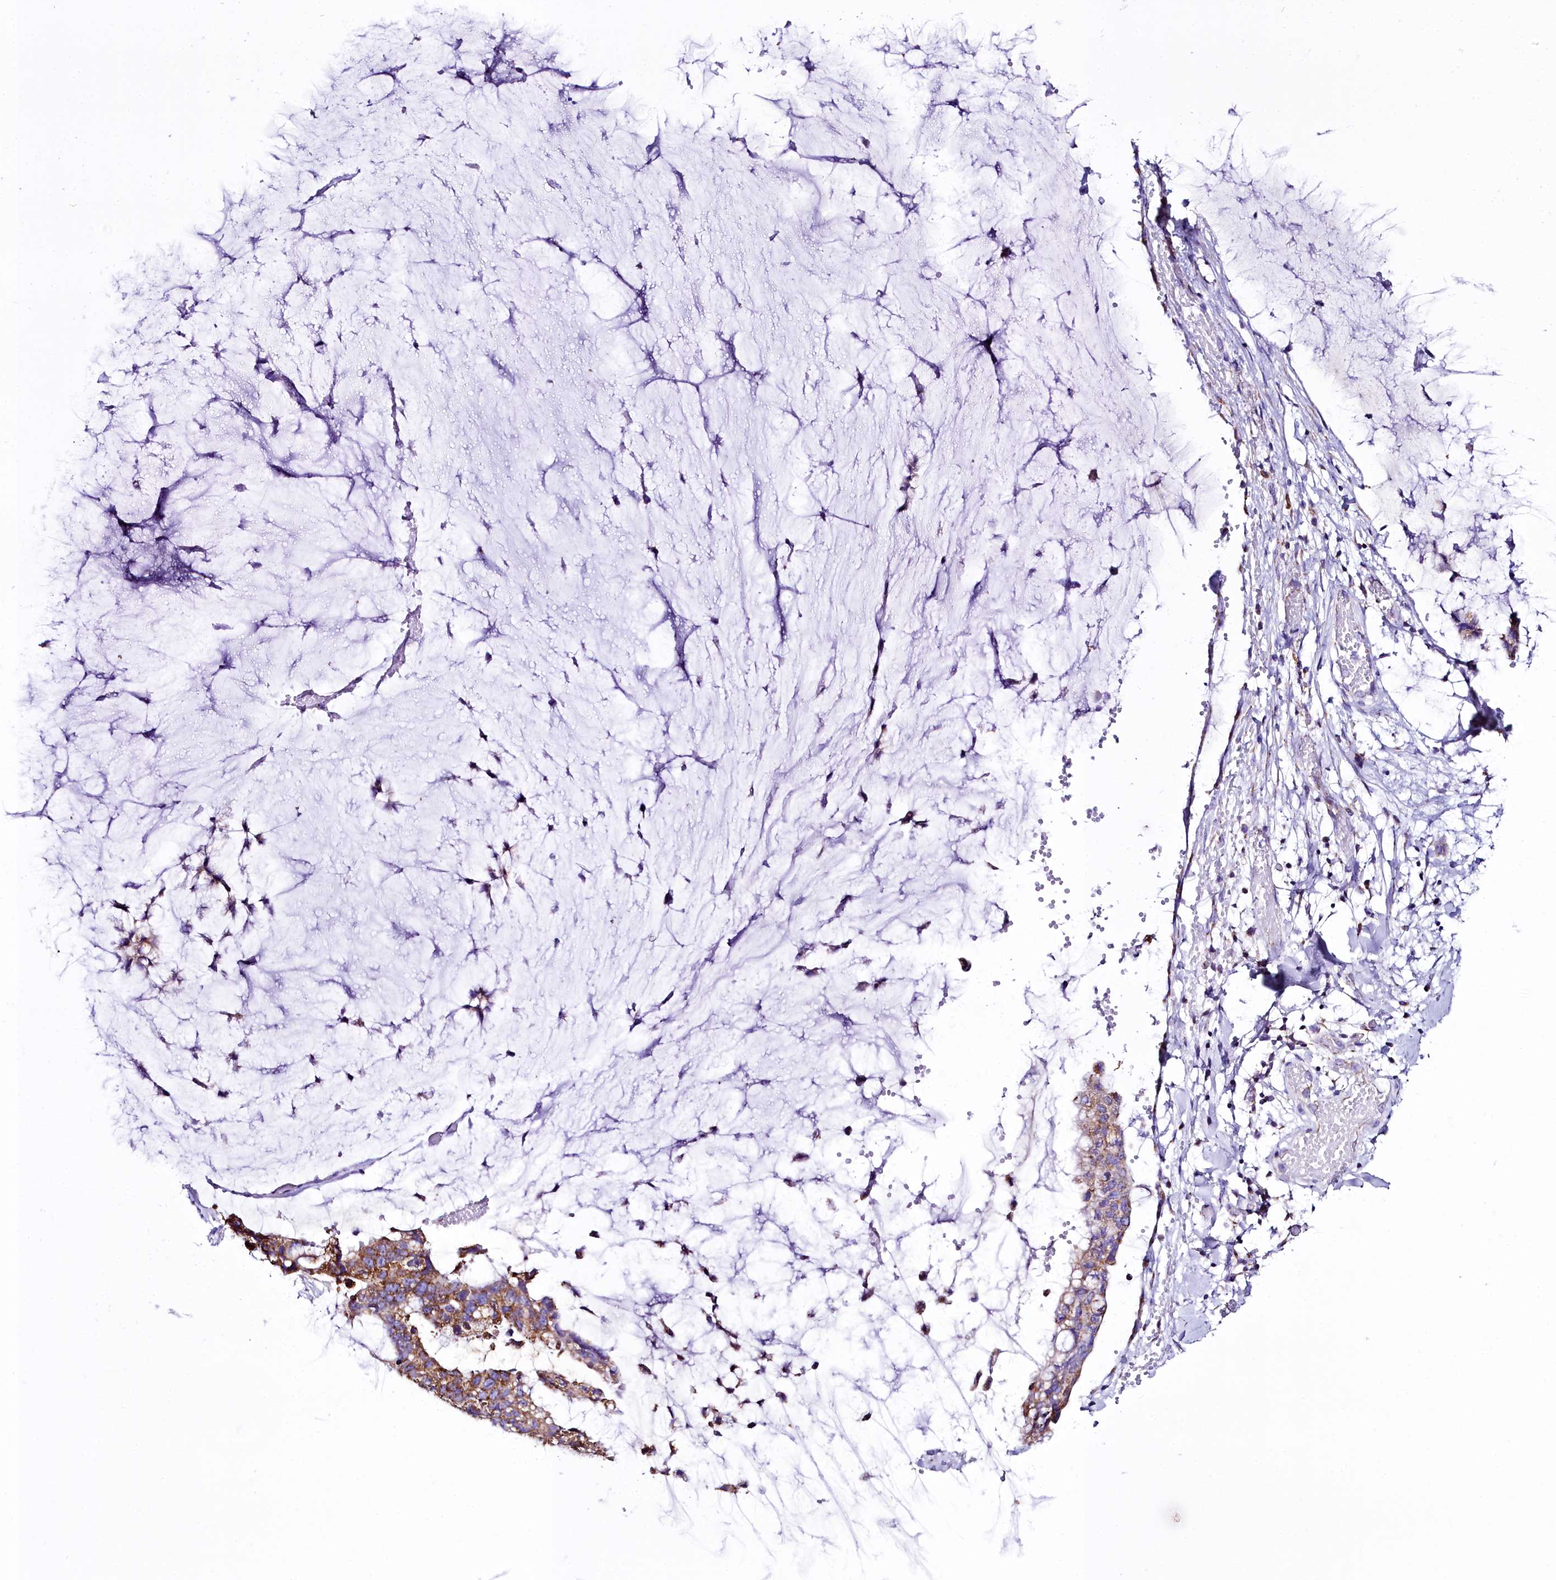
{"staining": {"intensity": "moderate", "quantity": ">75%", "location": "cytoplasmic/membranous"}, "tissue": "ovarian cancer", "cell_type": "Tumor cells", "image_type": "cancer", "snomed": [{"axis": "morphology", "description": "Cystadenocarcinoma, mucinous, NOS"}, {"axis": "topography", "description": "Ovary"}], "caption": "Protein positivity by immunohistochemistry displays moderate cytoplasmic/membranous positivity in approximately >75% of tumor cells in ovarian cancer (mucinous cystadenocarcinoma).", "gene": "WDFY3", "patient": {"sex": "female", "age": 39}}